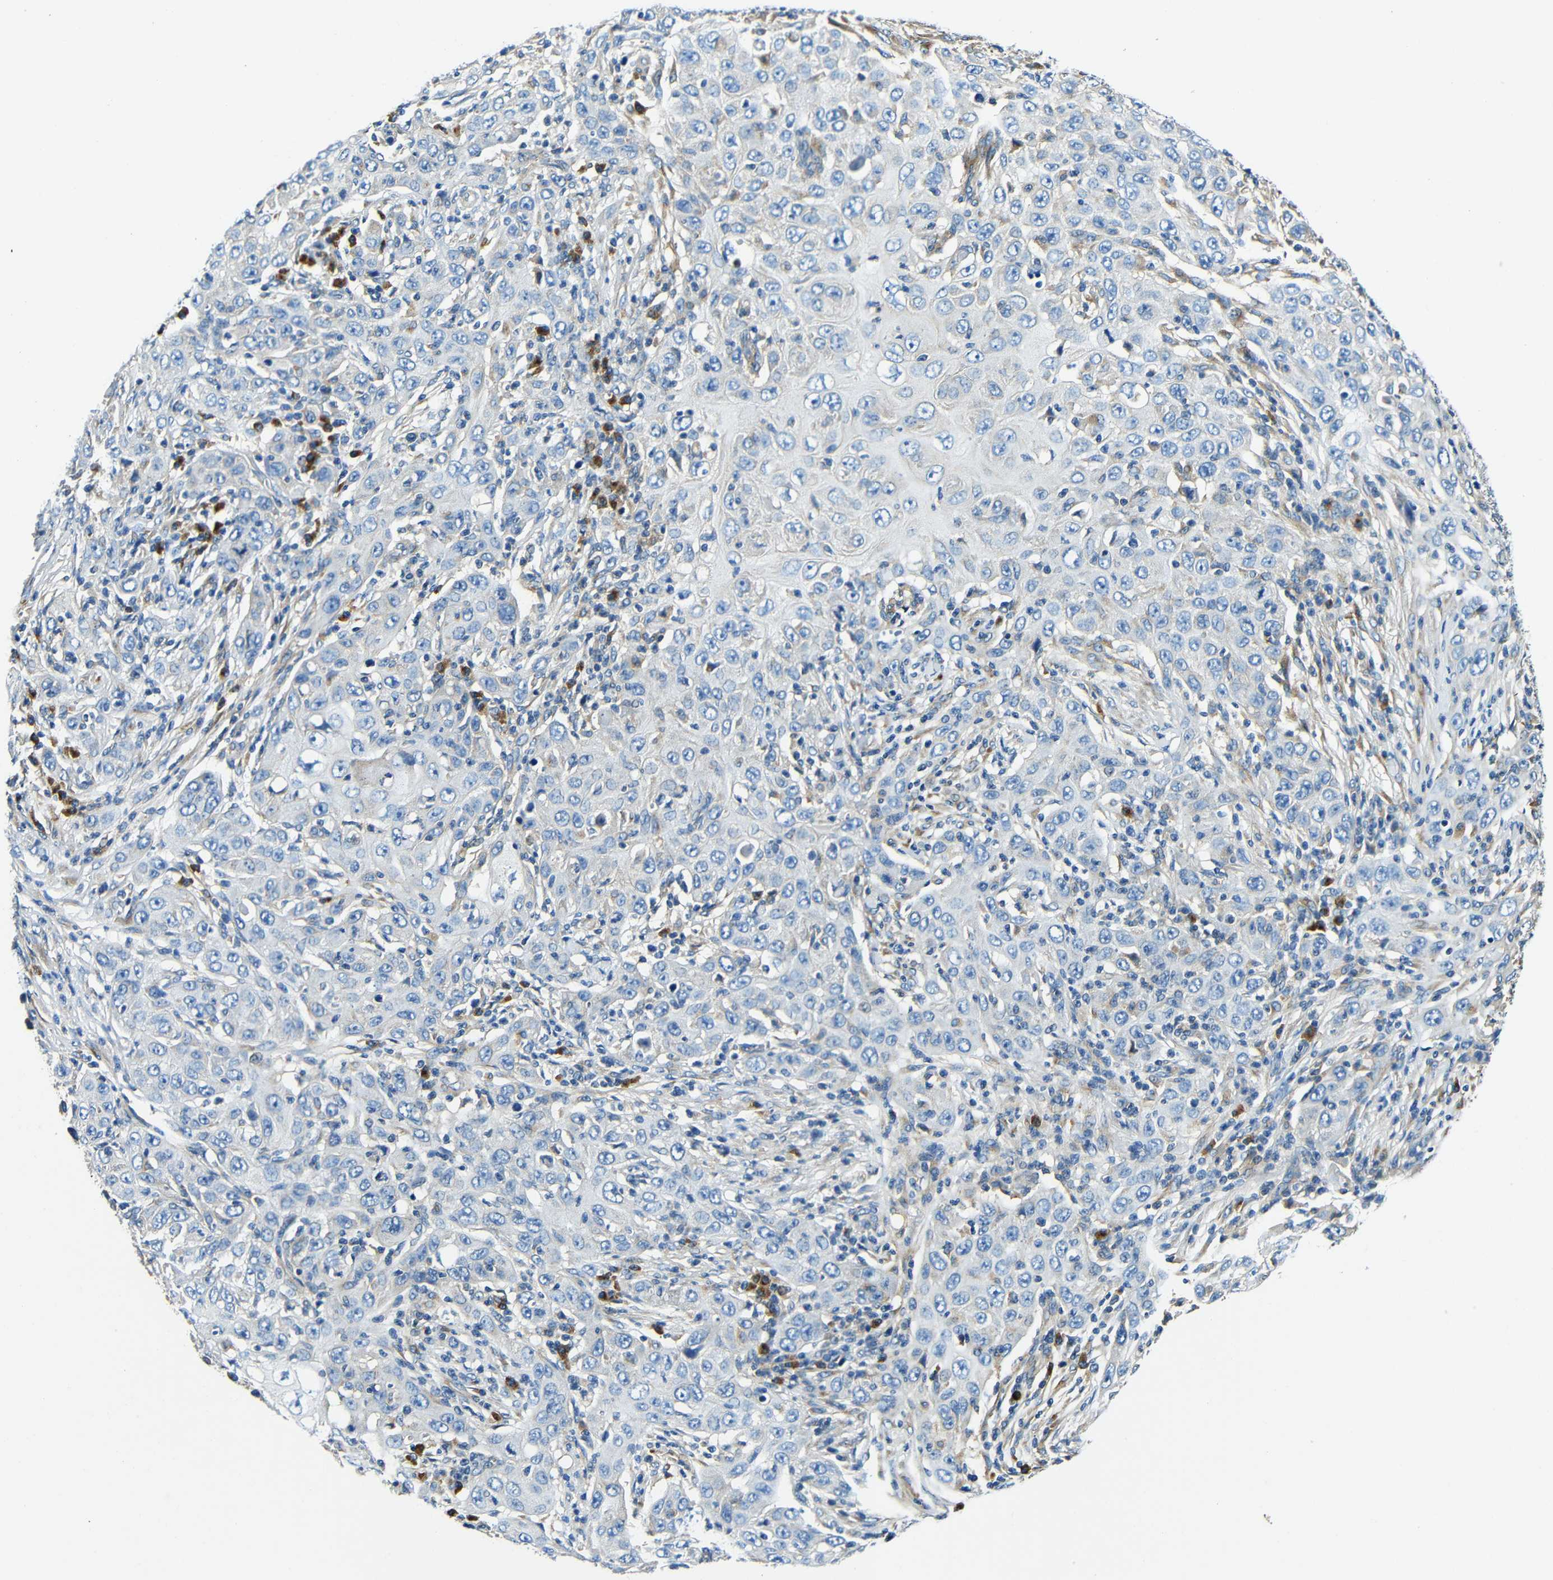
{"staining": {"intensity": "negative", "quantity": "none", "location": "none"}, "tissue": "skin cancer", "cell_type": "Tumor cells", "image_type": "cancer", "snomed": [{"axis": "morphology", "description": "Squamous cell carcinoma, NOS"}, {"axis": "topography", "description": "Skin"}], "caption": "This is an IHC histopathology image of squamous cell carcinoma (skin). There is no staining in tumor cells.", "gene": "USO1", "patient": {"sex": "female", "age": 88}}